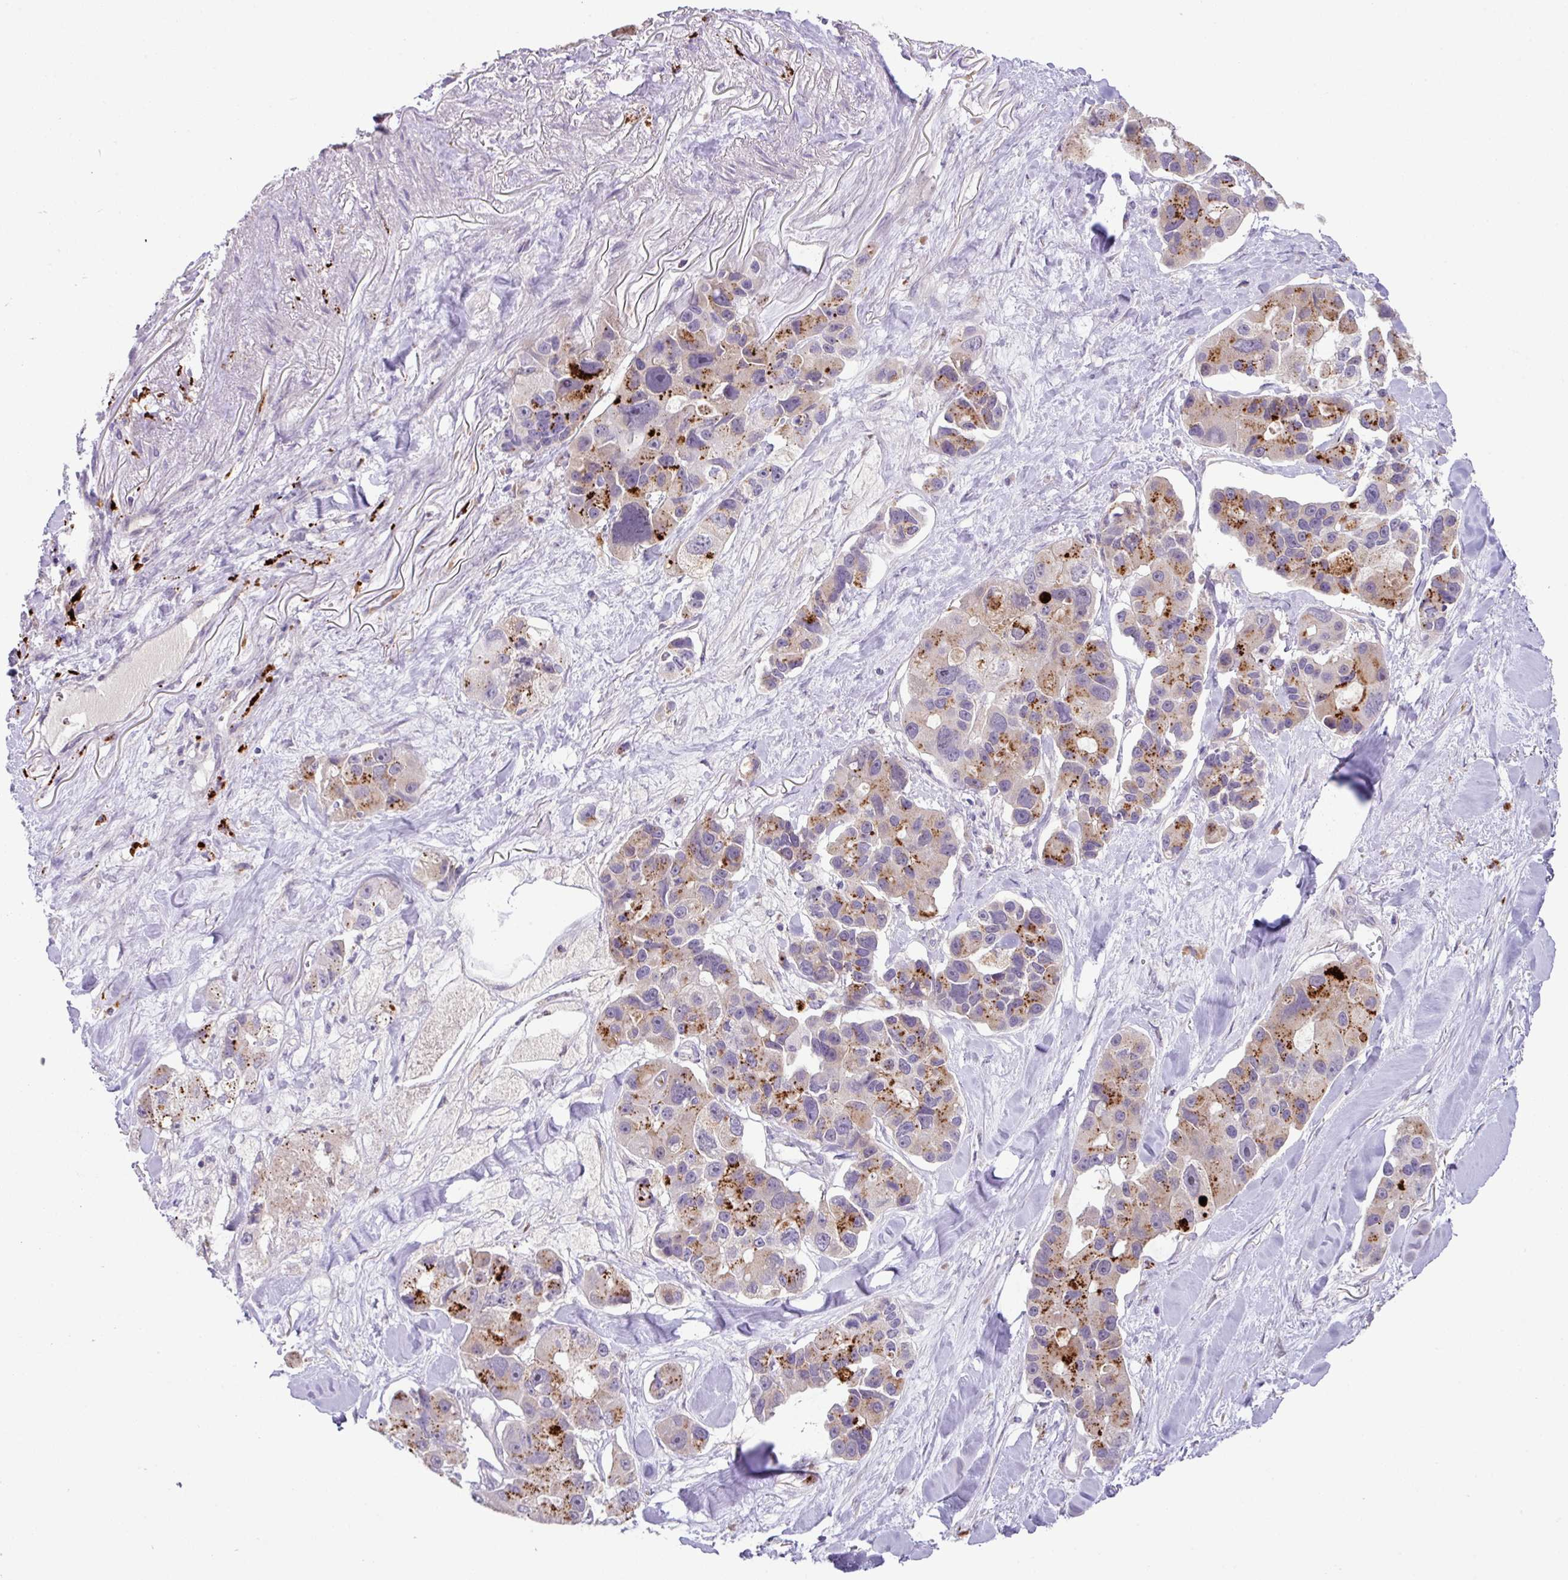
{"staining": {"intensity": "strong", "quantity": "25%-75%", "location": "cytoplasmic/membranous"}, "tissue": "lung cancer", "cell_type": "Tumor cells", "image_type": "cancer", "snomed": [{"axis": "morphology", "description": "Adenocarcinoma, NOS"}, {"axis": "topography", "description": "Lung"}], "caption": "Adenocarcinoma (lung) tissue demonstrates strong cytoplasmic/membranous expression in about 25%-75% of tumor cells", "gene": "PLEKHH3", "patient": {"sex": "female", "age": 54}}